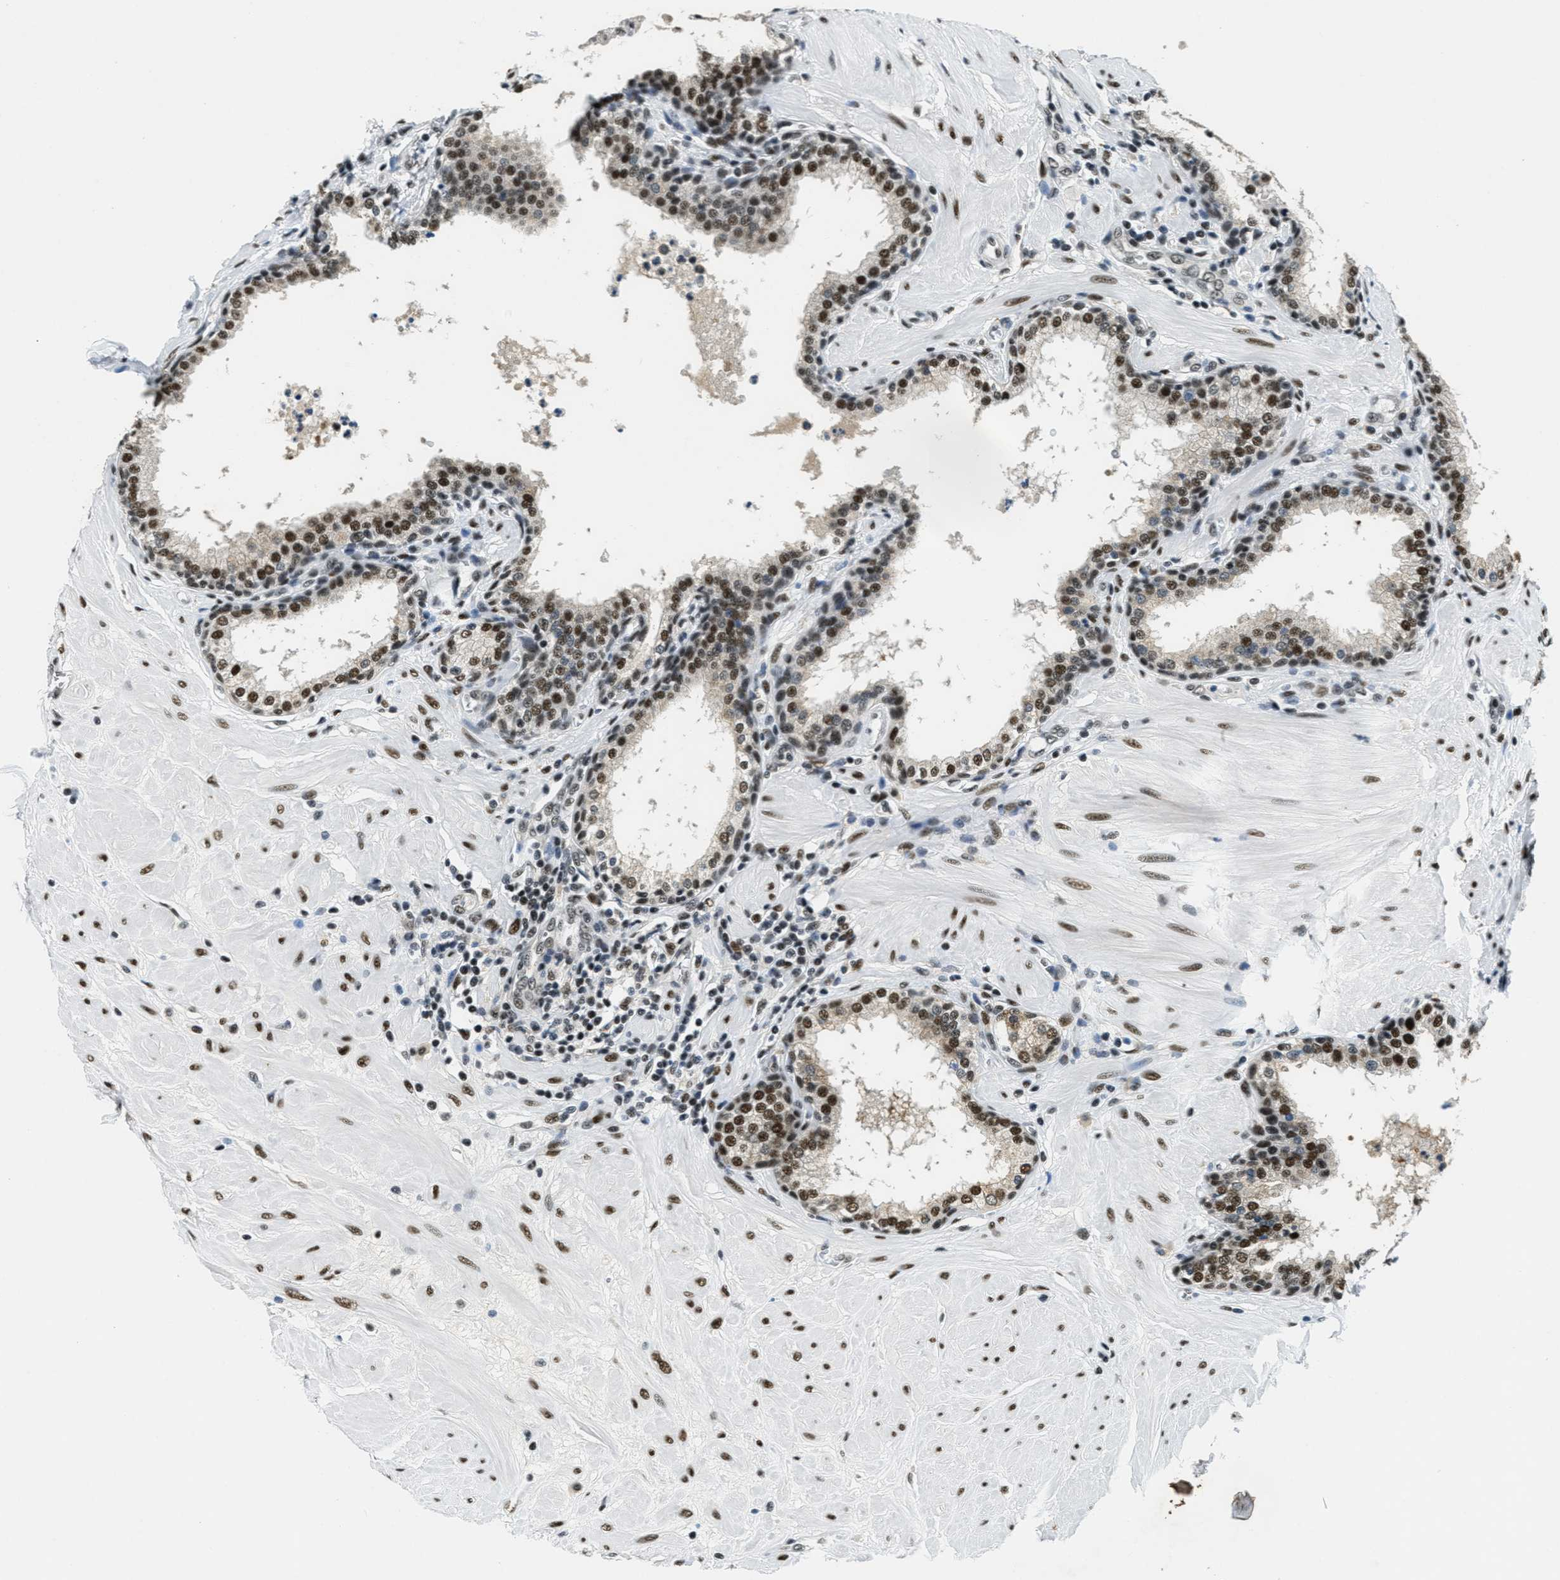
{"staining": {"intensity": "strong", "quantity": ">75%", "location": "nuclear"}, "tissue": "prostate", "cell_type": "Glandular cells", "image_type": "normal", "snomed": [{"axis": "morphology", "description": "Normal tissue, NOS"}, {"axis": "topography", "description": "Prostate"}], "caption": "High-power microscopy captured an IHC micrograph of normal prostate, revealing strong nuclear expression in about >75% of glandular cells.", "gene": "SSB", "patient": {"sex": "male", "age": 51}}